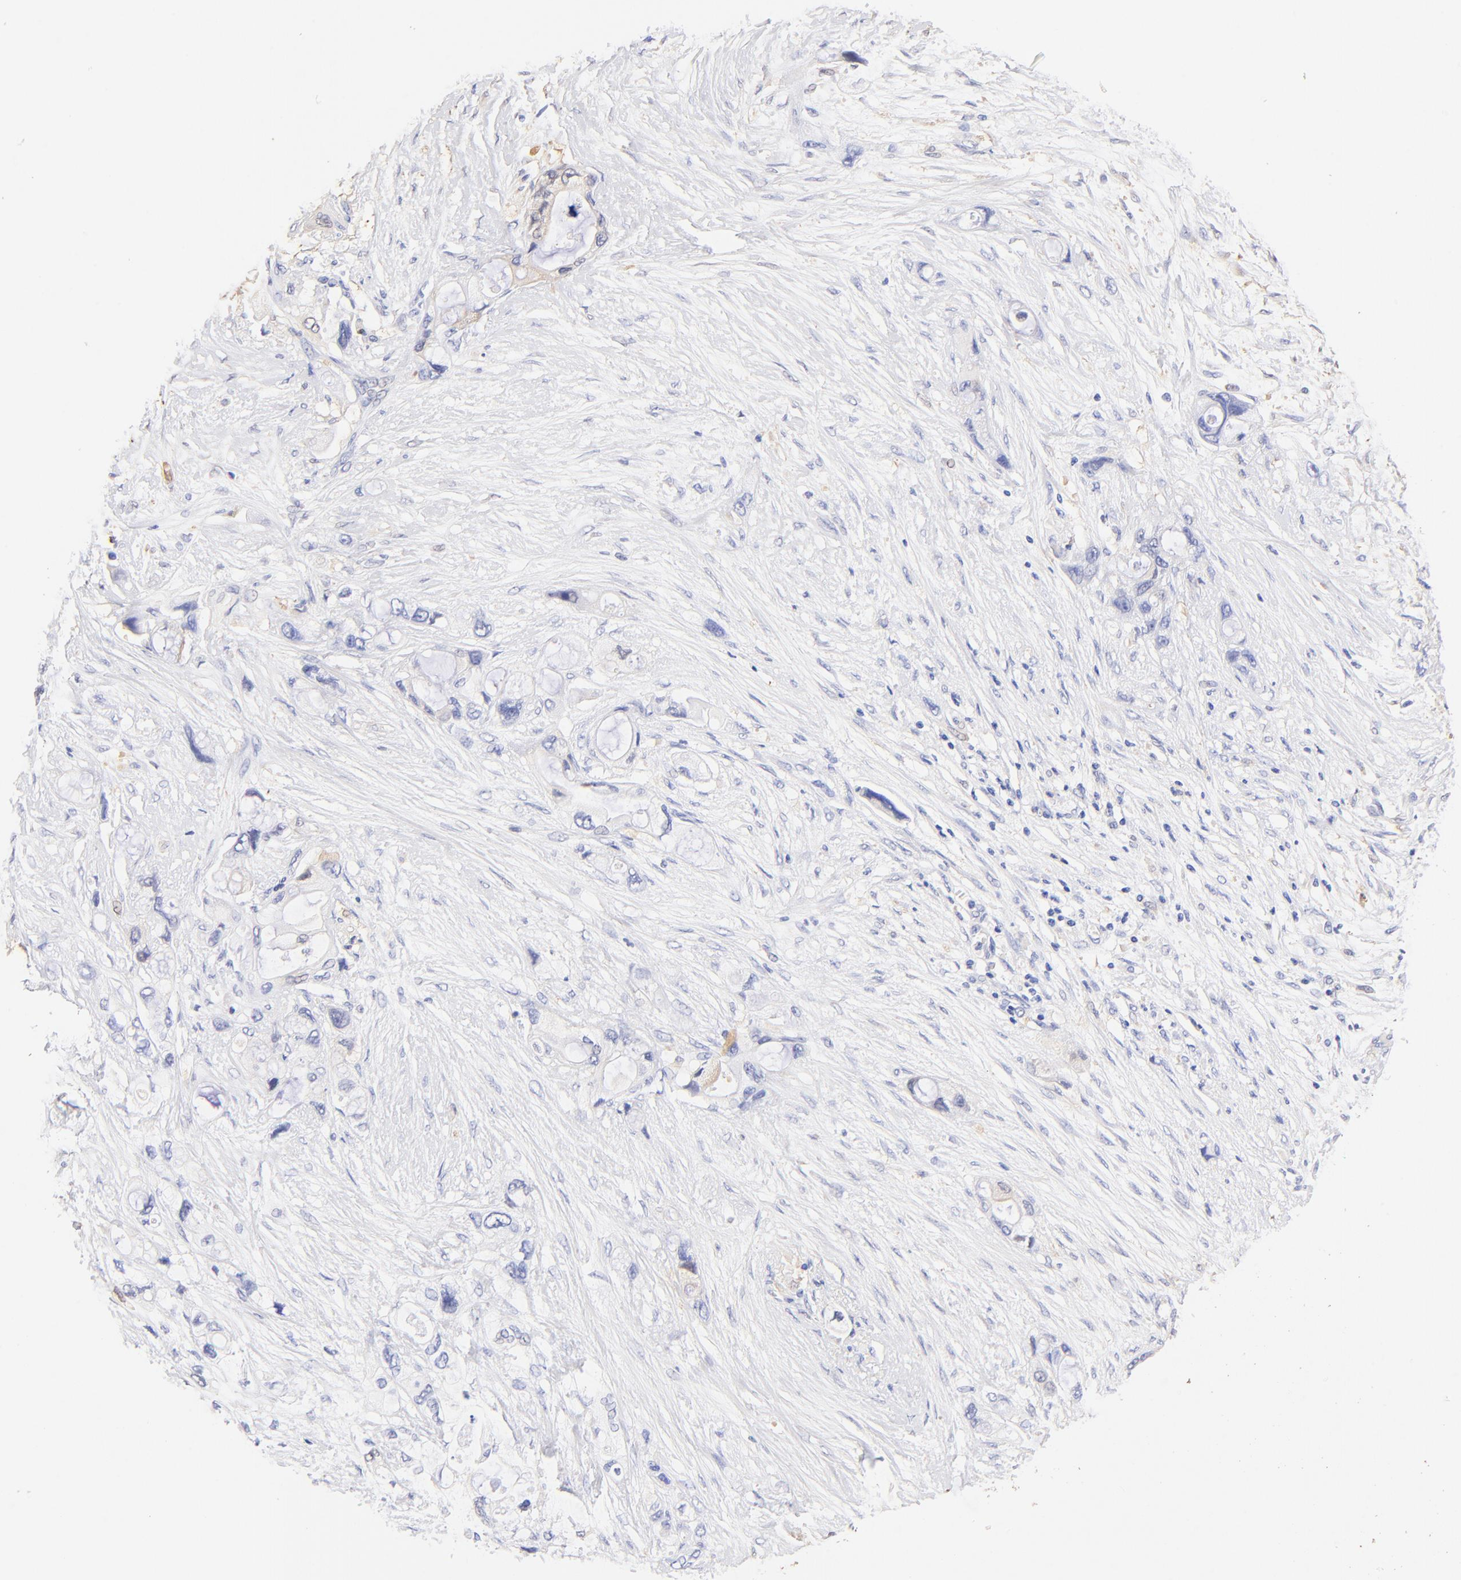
{"staining": {"intensity": "negative", "quantity": "none", "location": "none"}, "tissue": "pancreatic cancer", "cell_type": "Tumor cells", "image_type": "cancer", "snomed": [{"axis": "morphology", "description": "Adenocarcinoma, NOS"}, {"axis": "topography", "description": "Pancreas"}], "caption": "This is an IHC photomicrograph of adenocarcinoma (pancreatic). There is no positivity in tumor cells.", "gene": "ALDH1A1", "patient": {"sex": "female", "age": 59}}